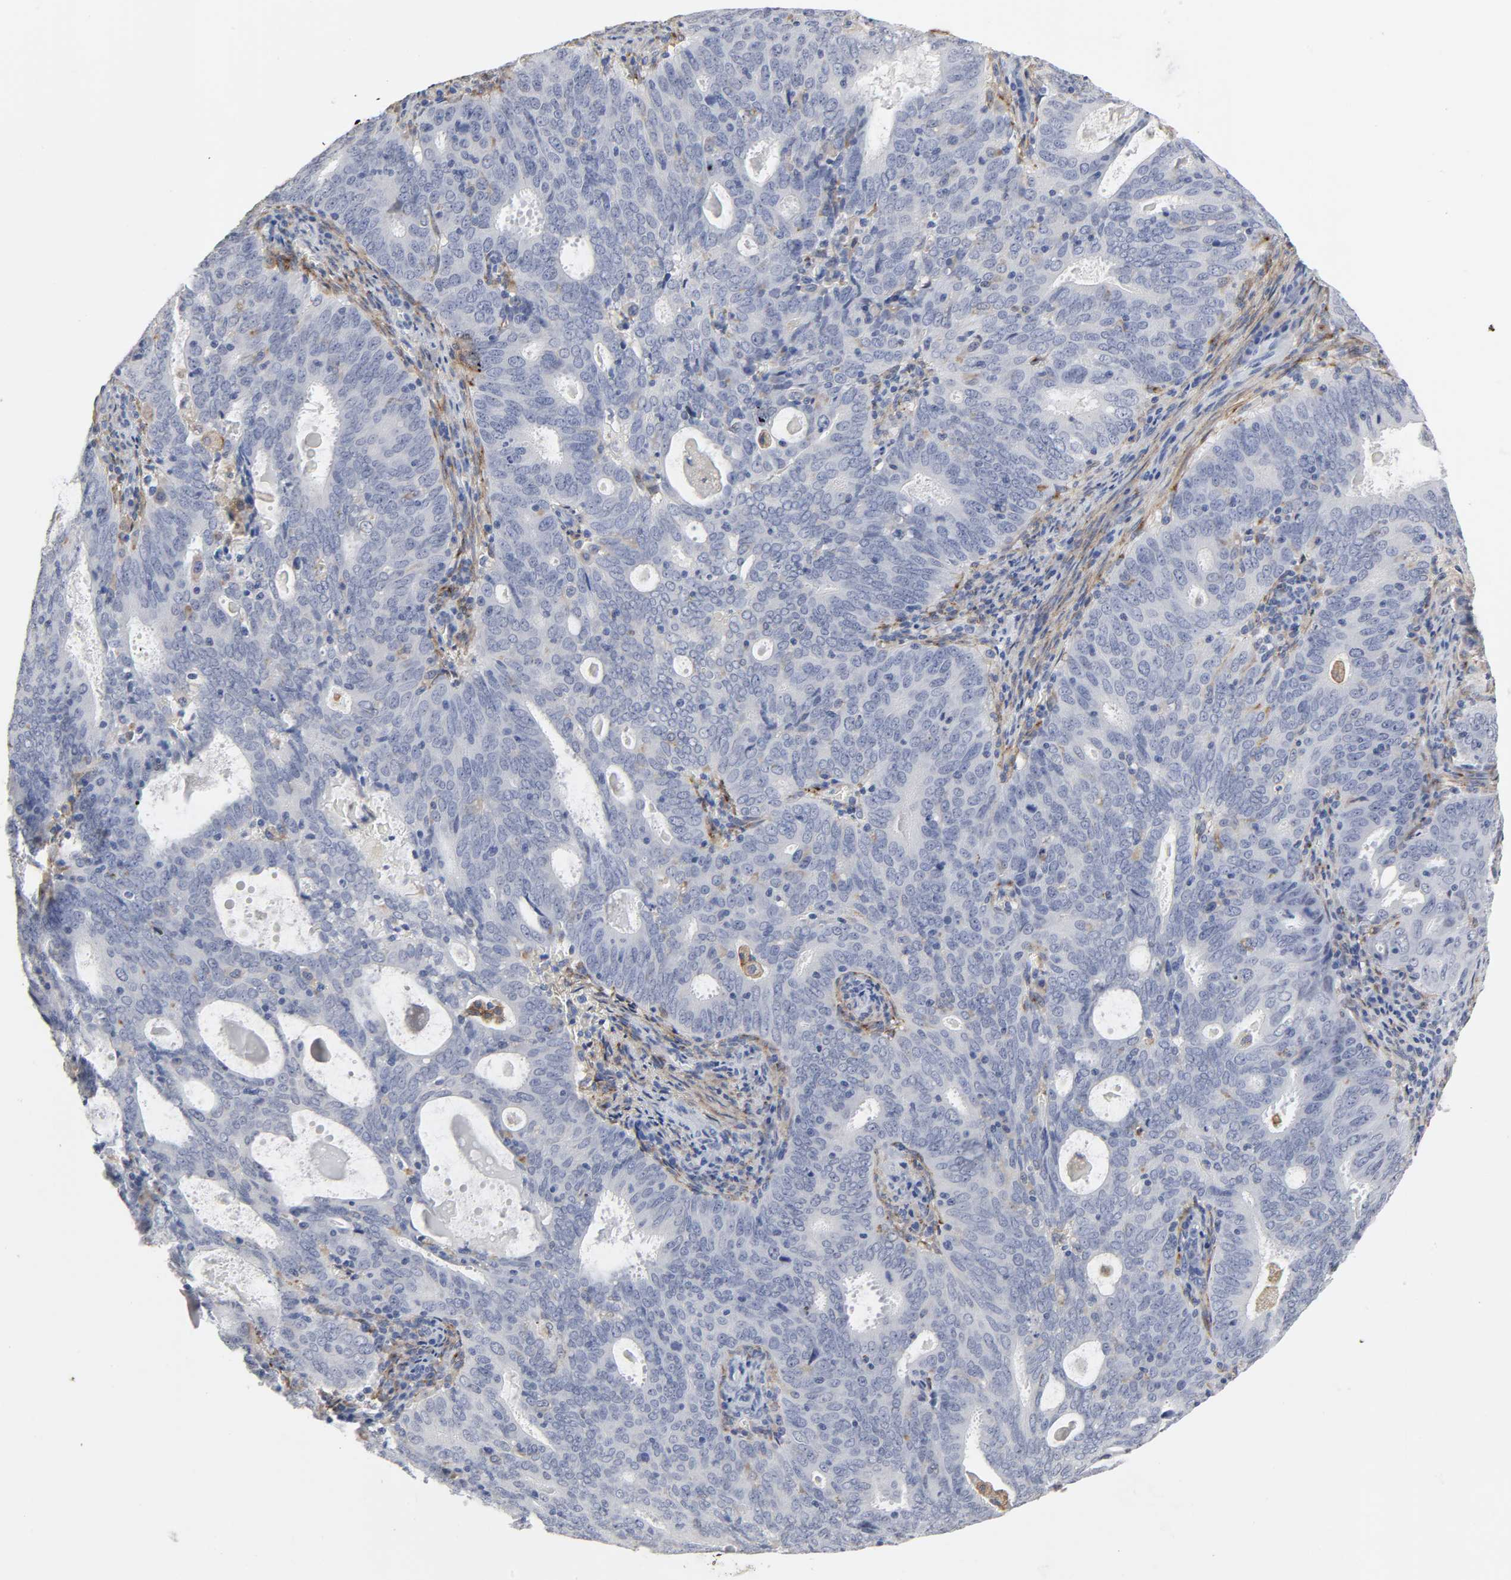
{"staining": {"intensity": "negative", "quantity": "none", "location": "none"}, "tissue": "cervical cancer", "cell_type": "Tumor cells", "image_type": "cancer", "snomed": [{"axis": "morphology", "description": "Adenocarcinoma, NOS"}, {"axis": "topography", "description": "Cervix"}], "caption": "A high-resolution photomicrograph shows immunohistochemistry staining of cervical adenocarcinoma, which displays no significant staining in tumor cells.", "gene": "LRP1", "patient": {"sex": "female", "age": 44}}